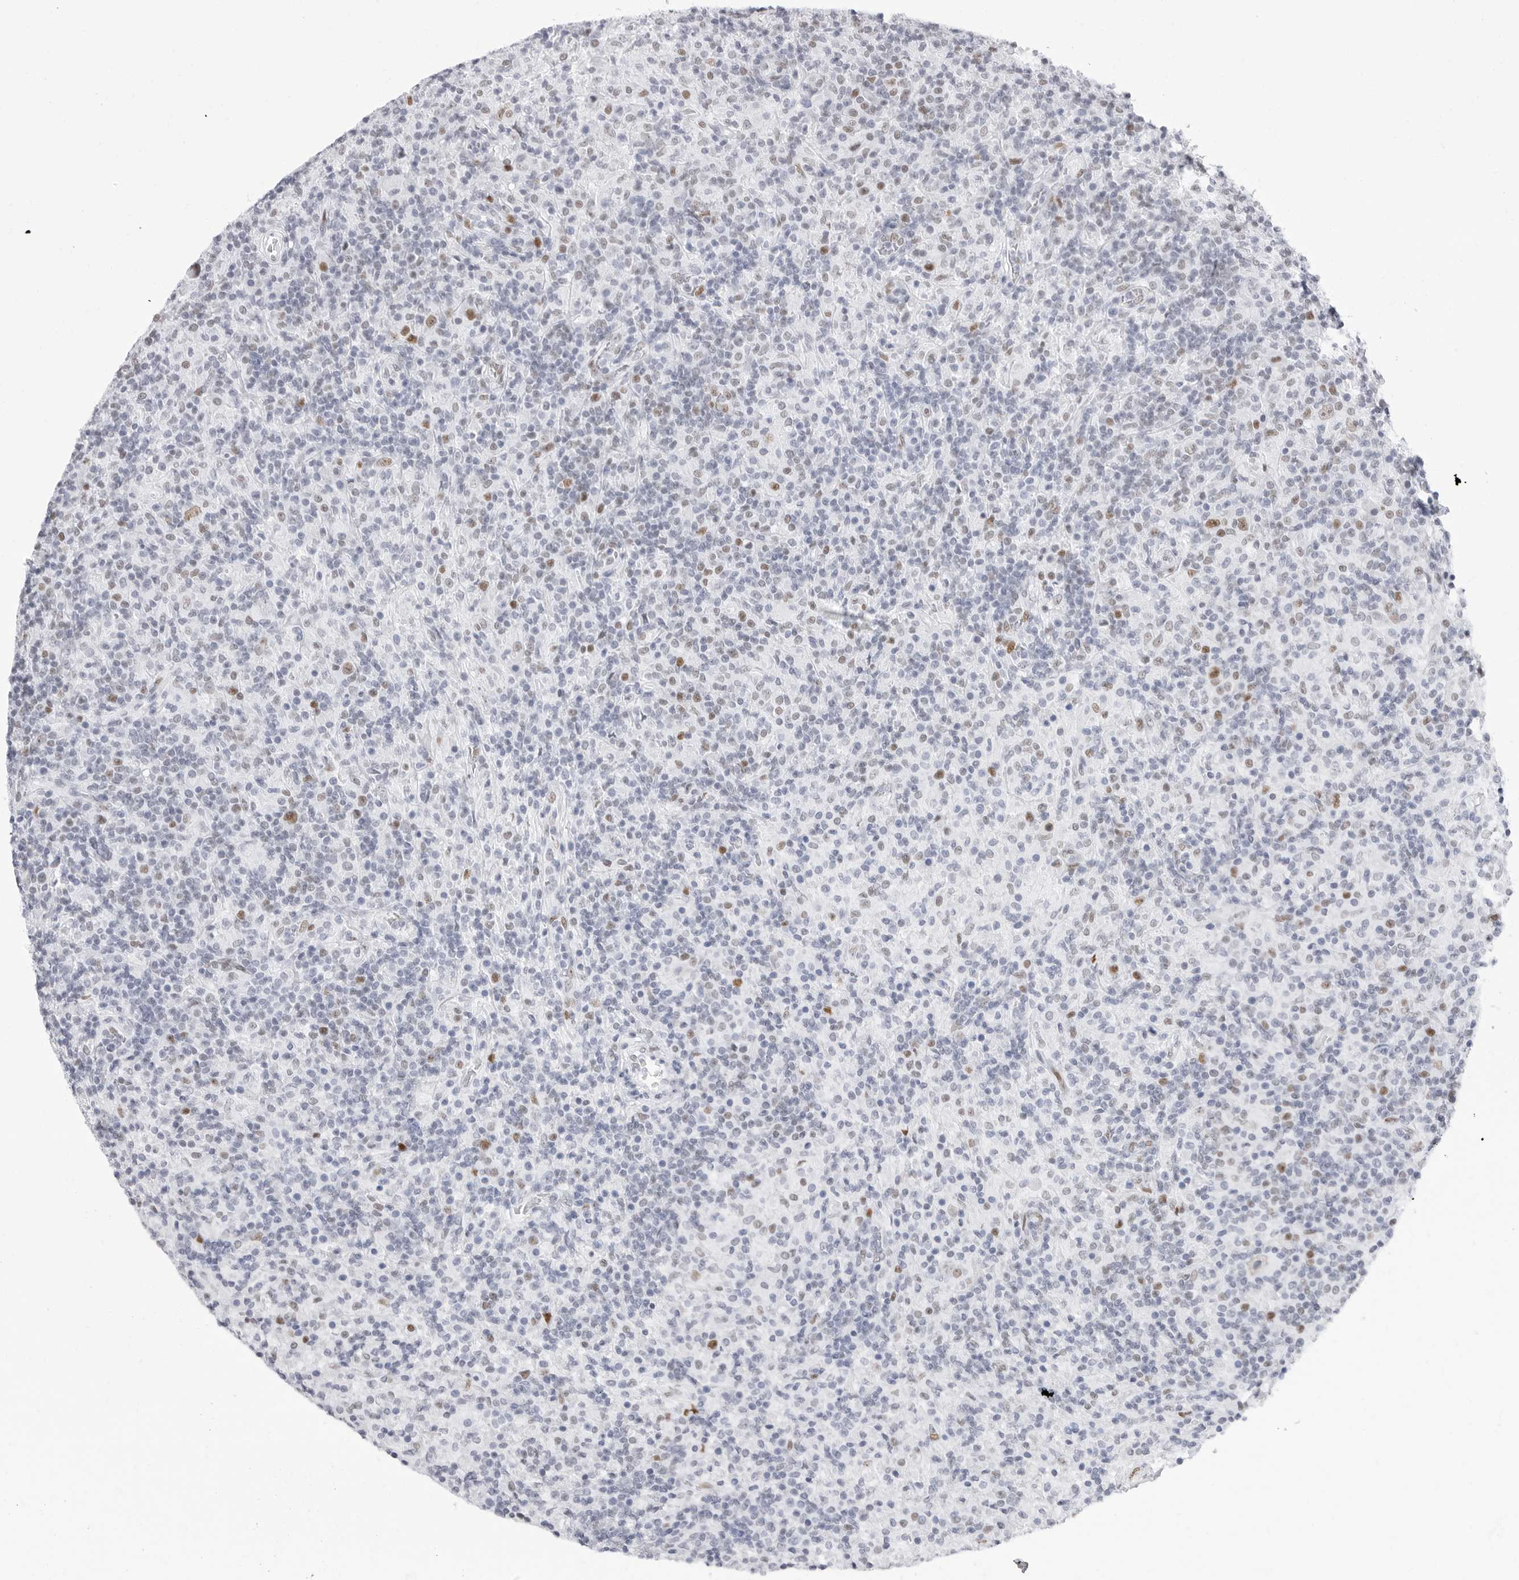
{"staining": {"intensity": "moderate", "quantity": ">75%", "location": "nuclear"}, "tissue": "lymphoma", "cell_type": "Tumor cells", "image_type": "cancer", "snomed": [{"axis": "morphology", "description": "Hodgkin's disease, NOS"}, {"axis": "topography", "description": "Lymph node"}], "caption": "Immunohistochemistry (IHC) histopathology image of neoplastic tissue: lymphoma stained using immunohistochemistry reveals medium levels of moderate protein expression localized specifically in the nuclear of tumor cells, appearing as a nuclear brown color.", "gene": "NASP", "patient": {"sex": "male", "age": 70}}